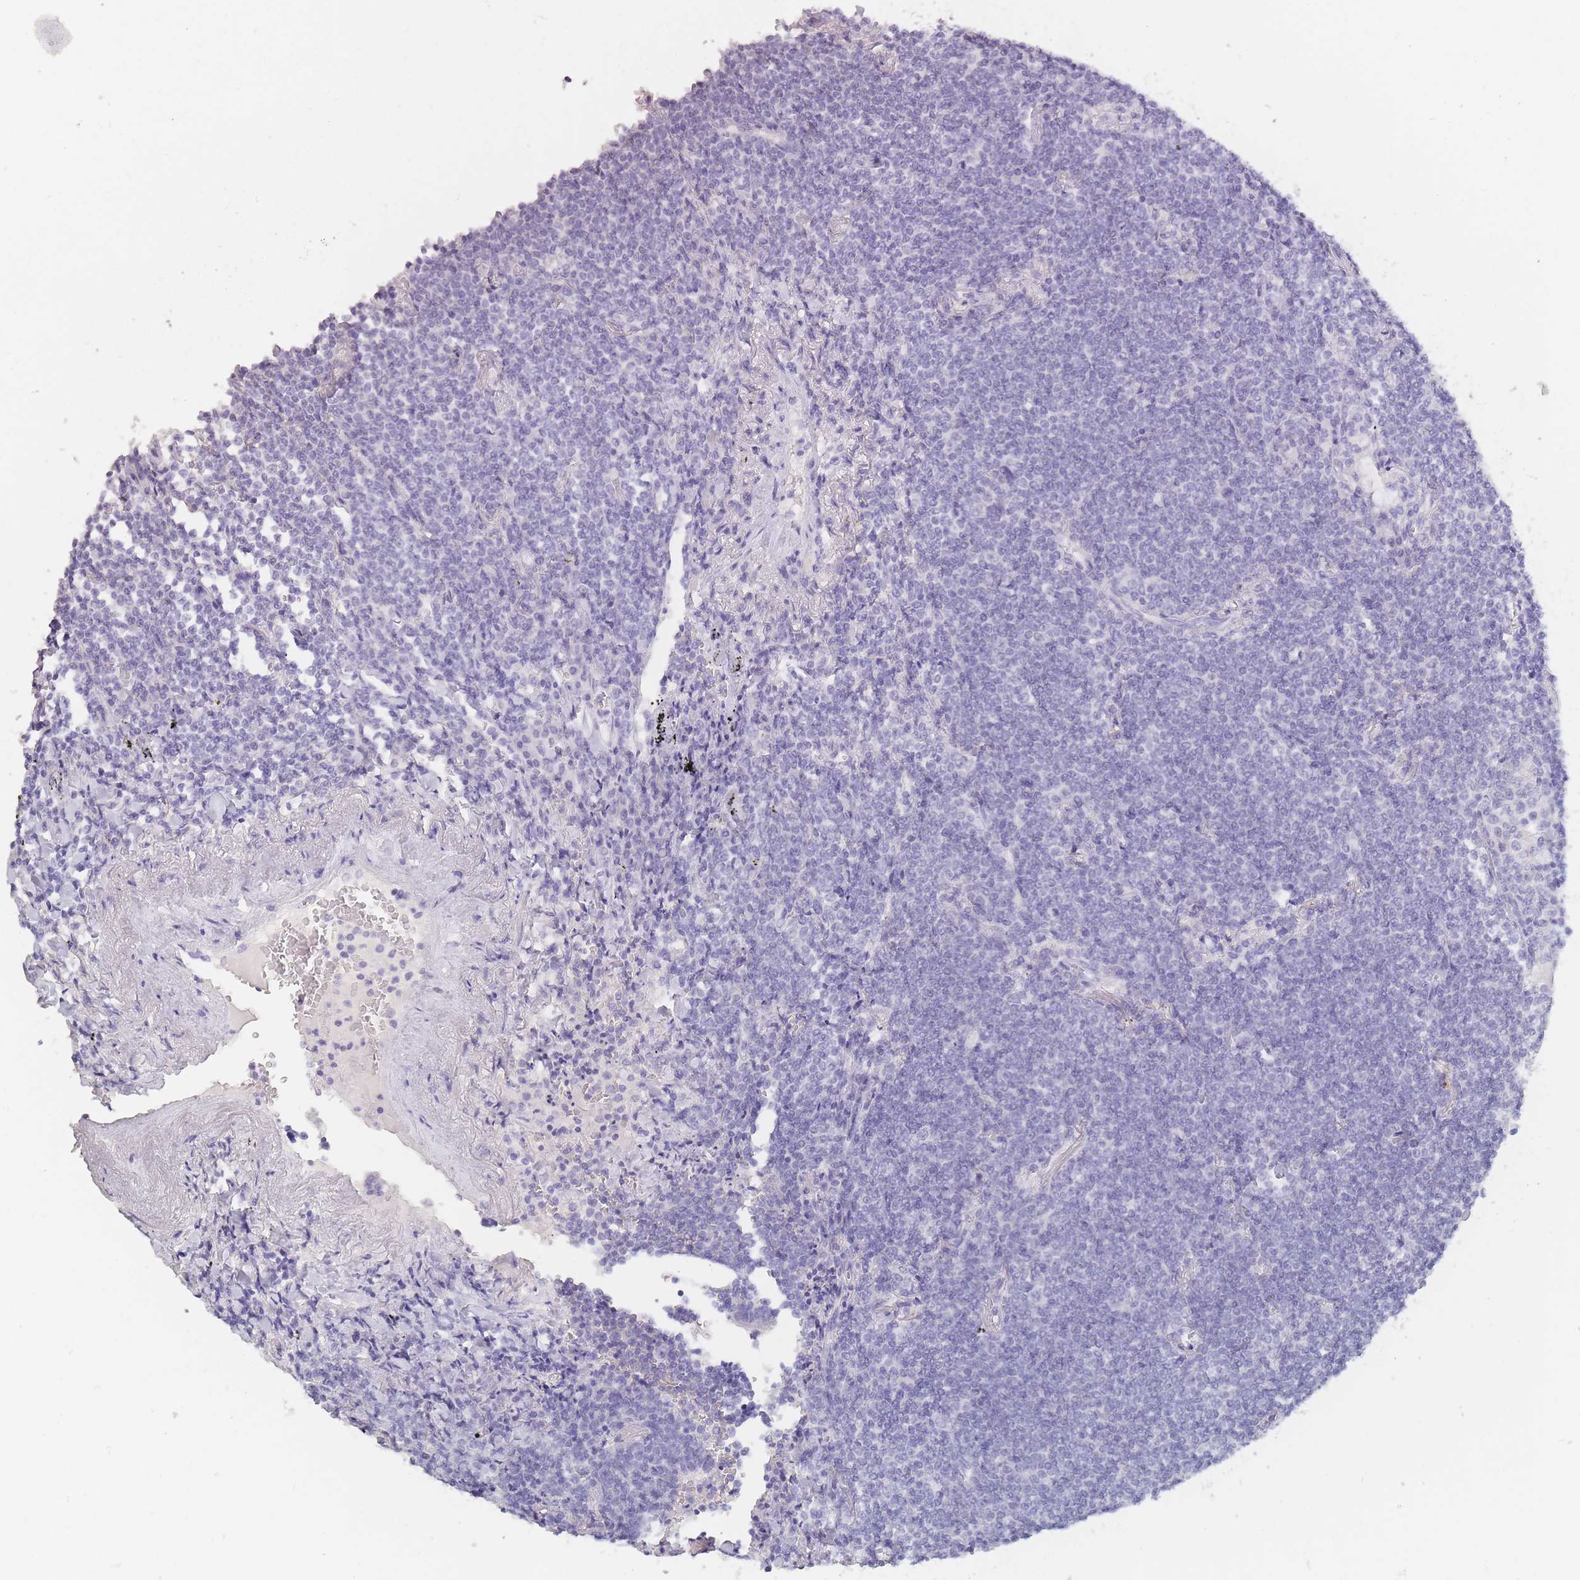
{"staining": {"intensity": "negative", "quantity": "none", "location": "none"}, "tissue": "lymphoma", "cell_type": "Tumor cells", "image_type": "cancer", "snomed": [{"axis": "morphology", "description": "Malignant lymphoma, non-Hodgkin's type, Low grade"}, {"axis": "topography", "description": "Lung"}], "caption": "Tumor cells are negative for brown protein staining in lymphoma.", "gene": "INS", "patient": {"sex": "female", "age": 71}}